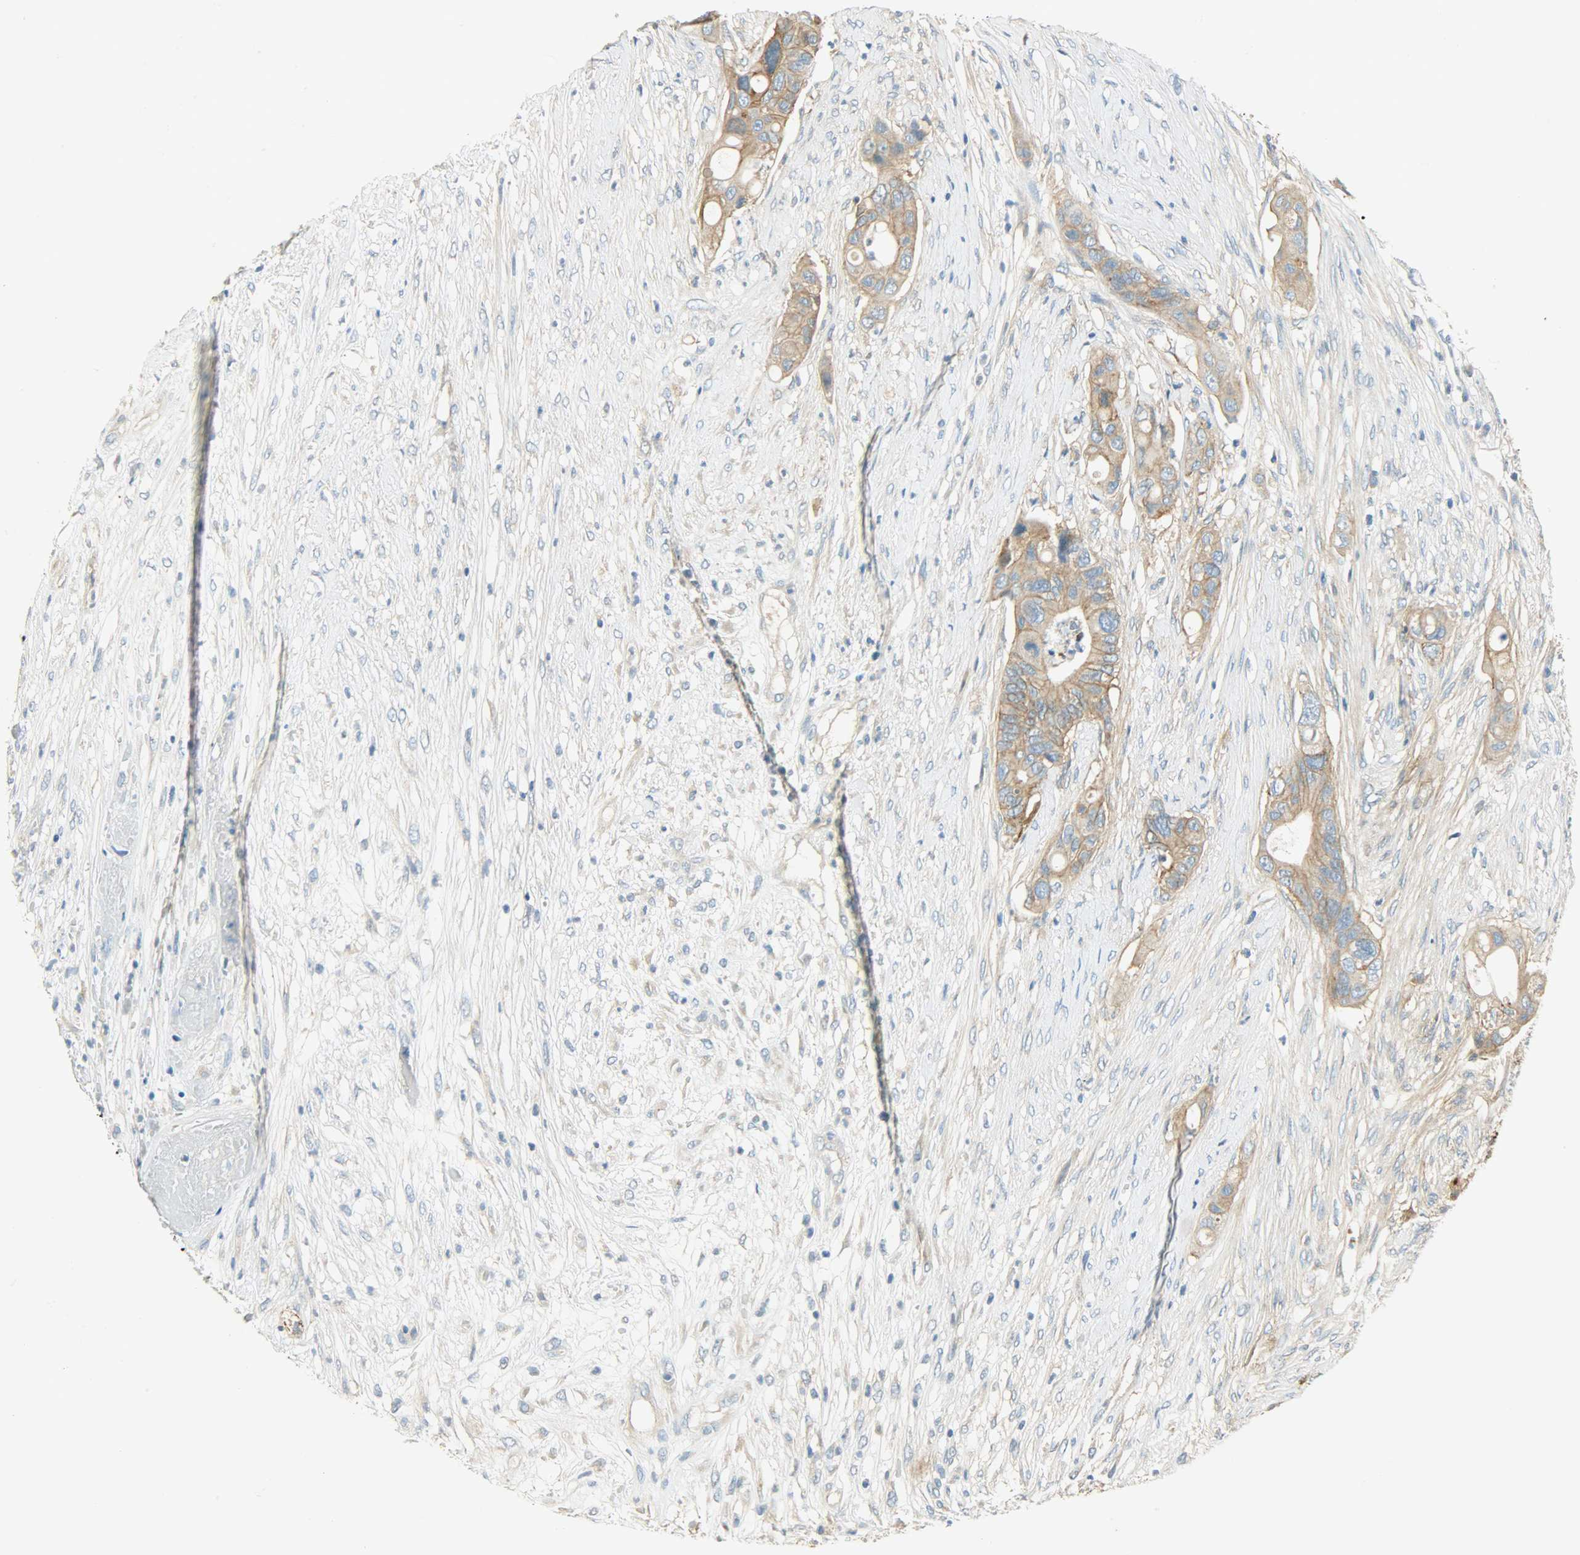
{"staining": {"intensity": "strong", "quantity": ">75%", "location": "cytoplasmic/membranous"}, "tissue": "colorectal cancer", "cell_type": "Tumor cells", "image_type": "cancer", "snomed": [{"axis": "morphology", "description": "Adenocarcinoma, NOS"}, {"axis": "topography", "description": "Colon"}], "caption": "Adenocarcinoma (colorectal) stained with DAB (3,3'-diaminobenzidine) IHC shows high levels of strong cytoplasmic/membranous staining in about >75% of tumor cells.", "gene": "DSG2", "patient": {"sex": "female", "age": 57}}